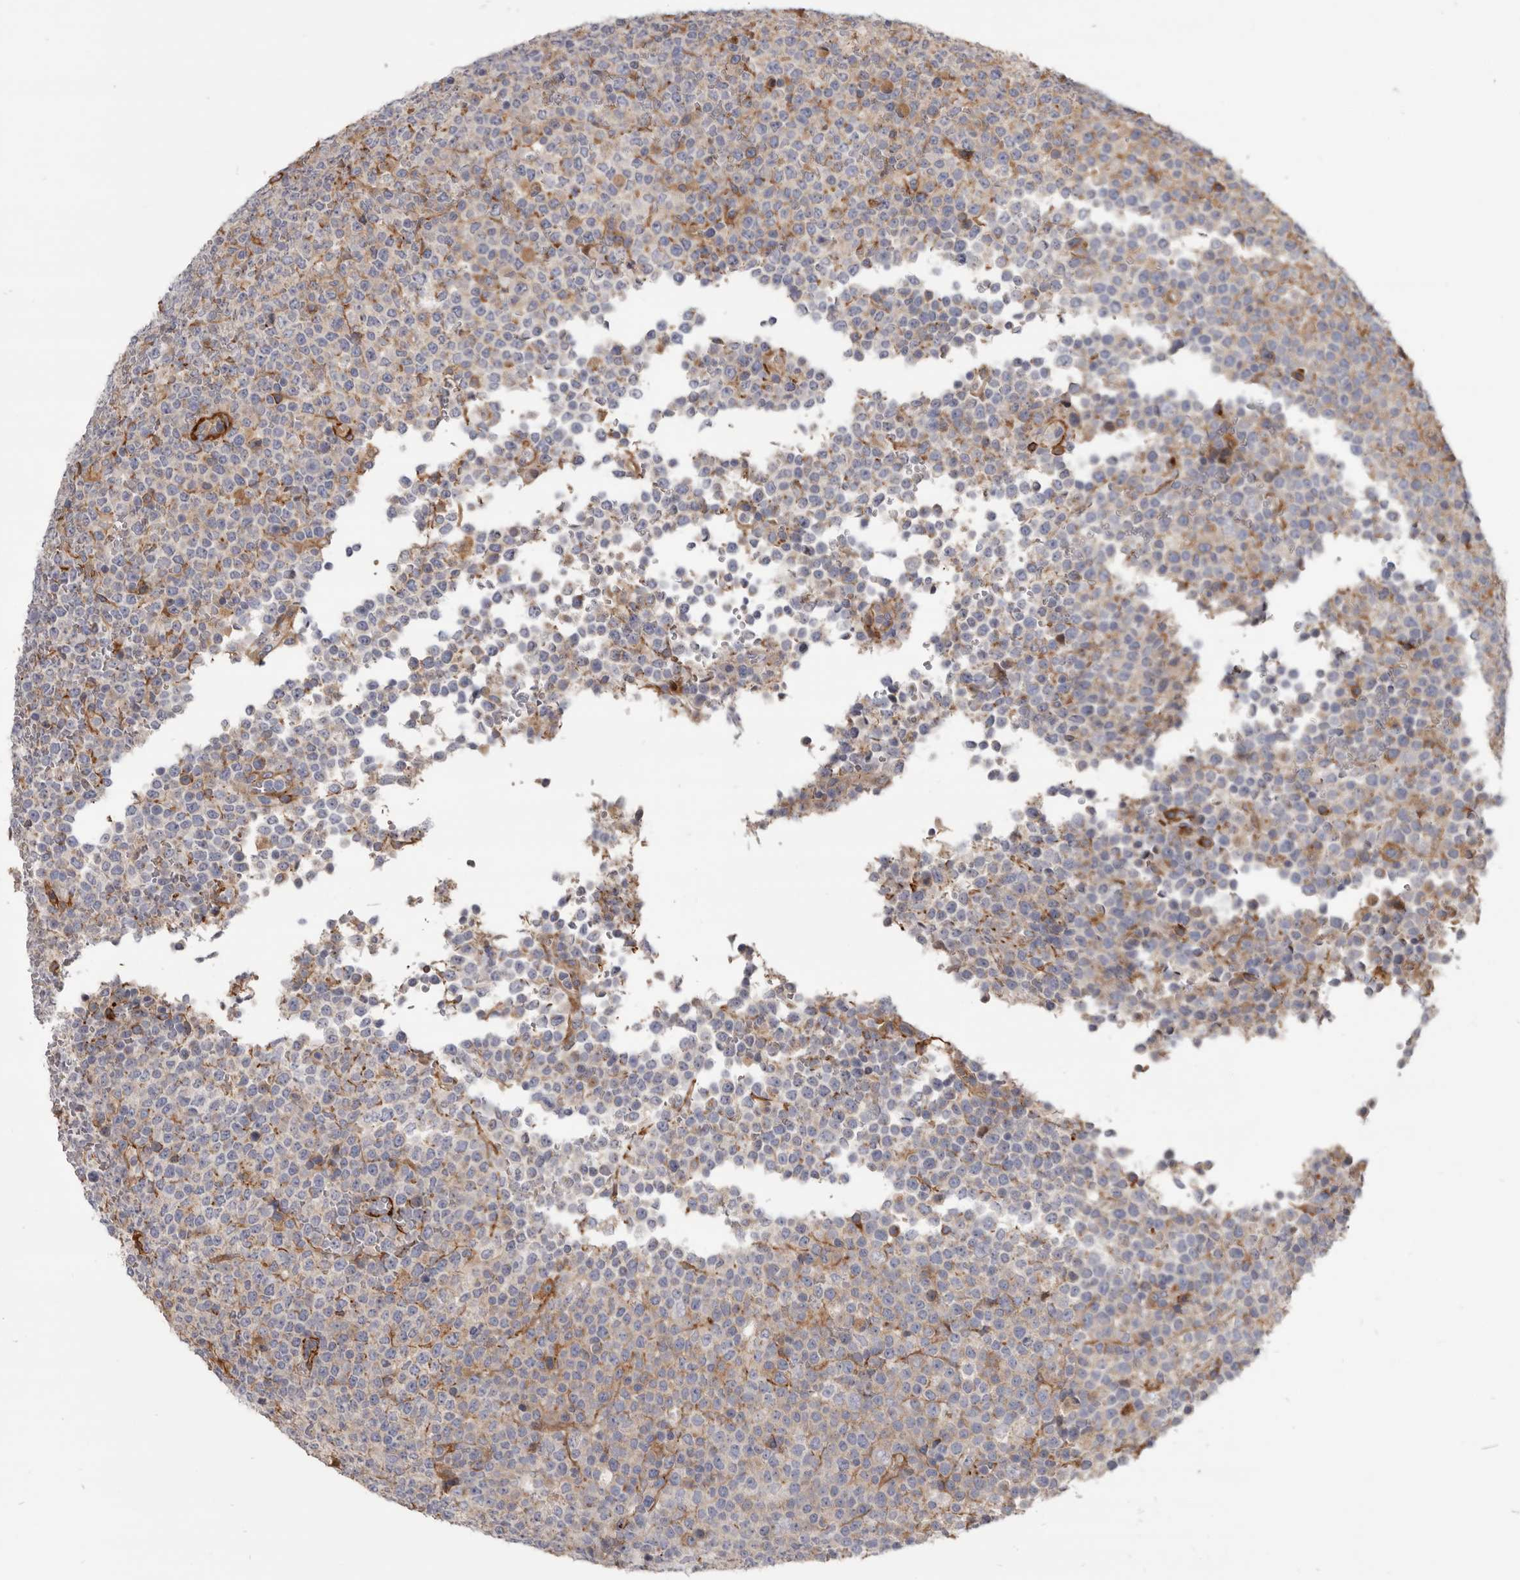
{"staining": {"intensity": "negative", "quantity": "none", "location": "none"}, "tissue": "lymphoma", "cell_type": "Tumor cells", "image_type": "cancer", "snomed": [{"axis": "morphology", "description": "Malignant lymphoma, non-Hodgkin's type, High grade"}, {"axis": "topography", "description": "Lymph node"}], "caption": "This is an immunohistochemistry (IHC) micrograph of human lymphoma. There is no staining in tumor cells.", "gene": "CGN", "patient": {"sex": "male", "age": 13}}